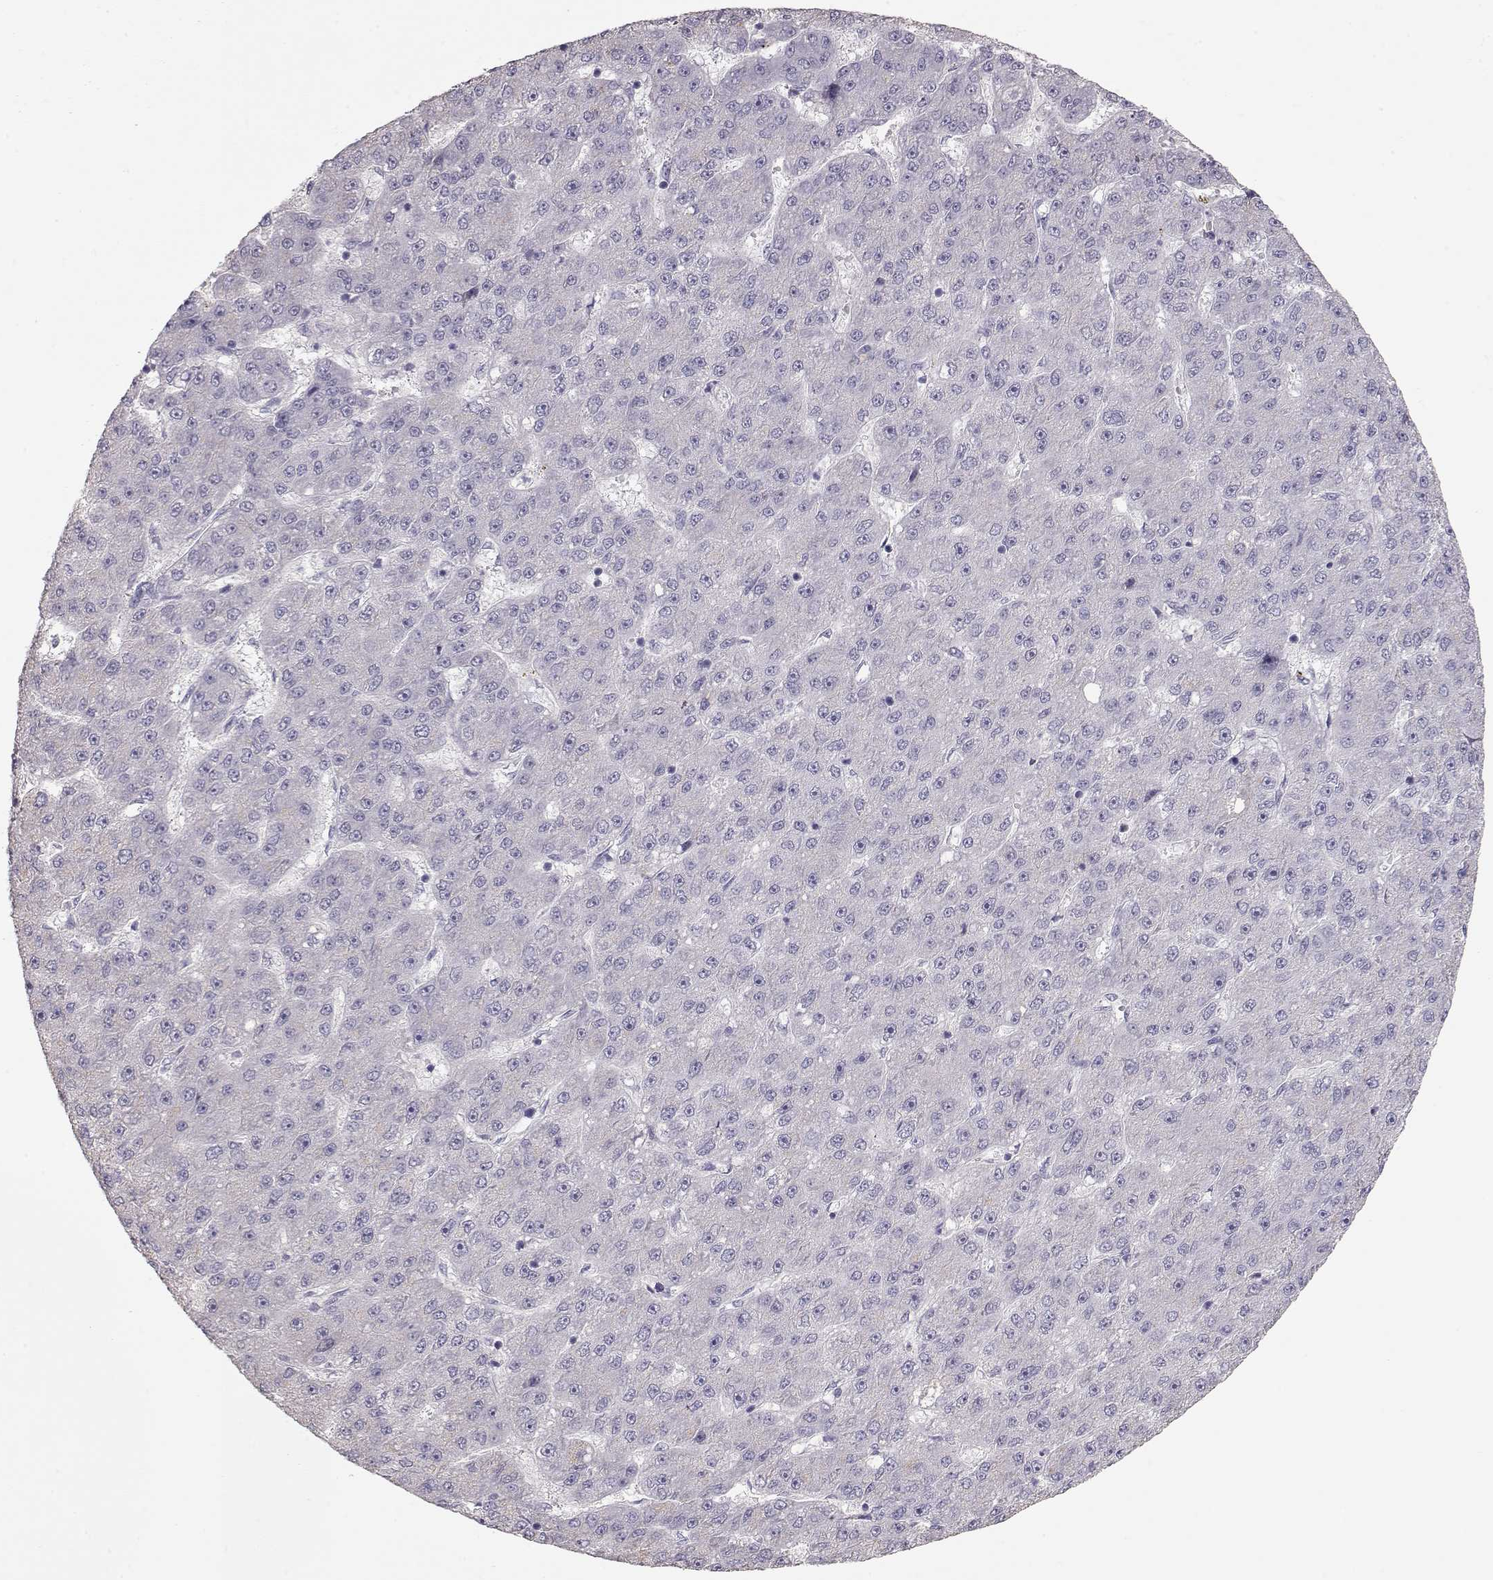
{"staining": {"intensity": "negative", "quantity": "none", "location": "none"}, "tissue": "liver cancer", "cell_type": "Tumor cells", "image_type": "cancer", "snomed": [{"axis": "morphology", "description": "Carcinoma, Hepatocellular, NOS"}, {"axis": "topography", "description": "Liver"}], "caption": "Tumor cells are negative for protein expression in human liver cancer (hepatocellular carcinoma).", "gene": "SLC18A1", "patient": {"sex": "male", "age": 67}}